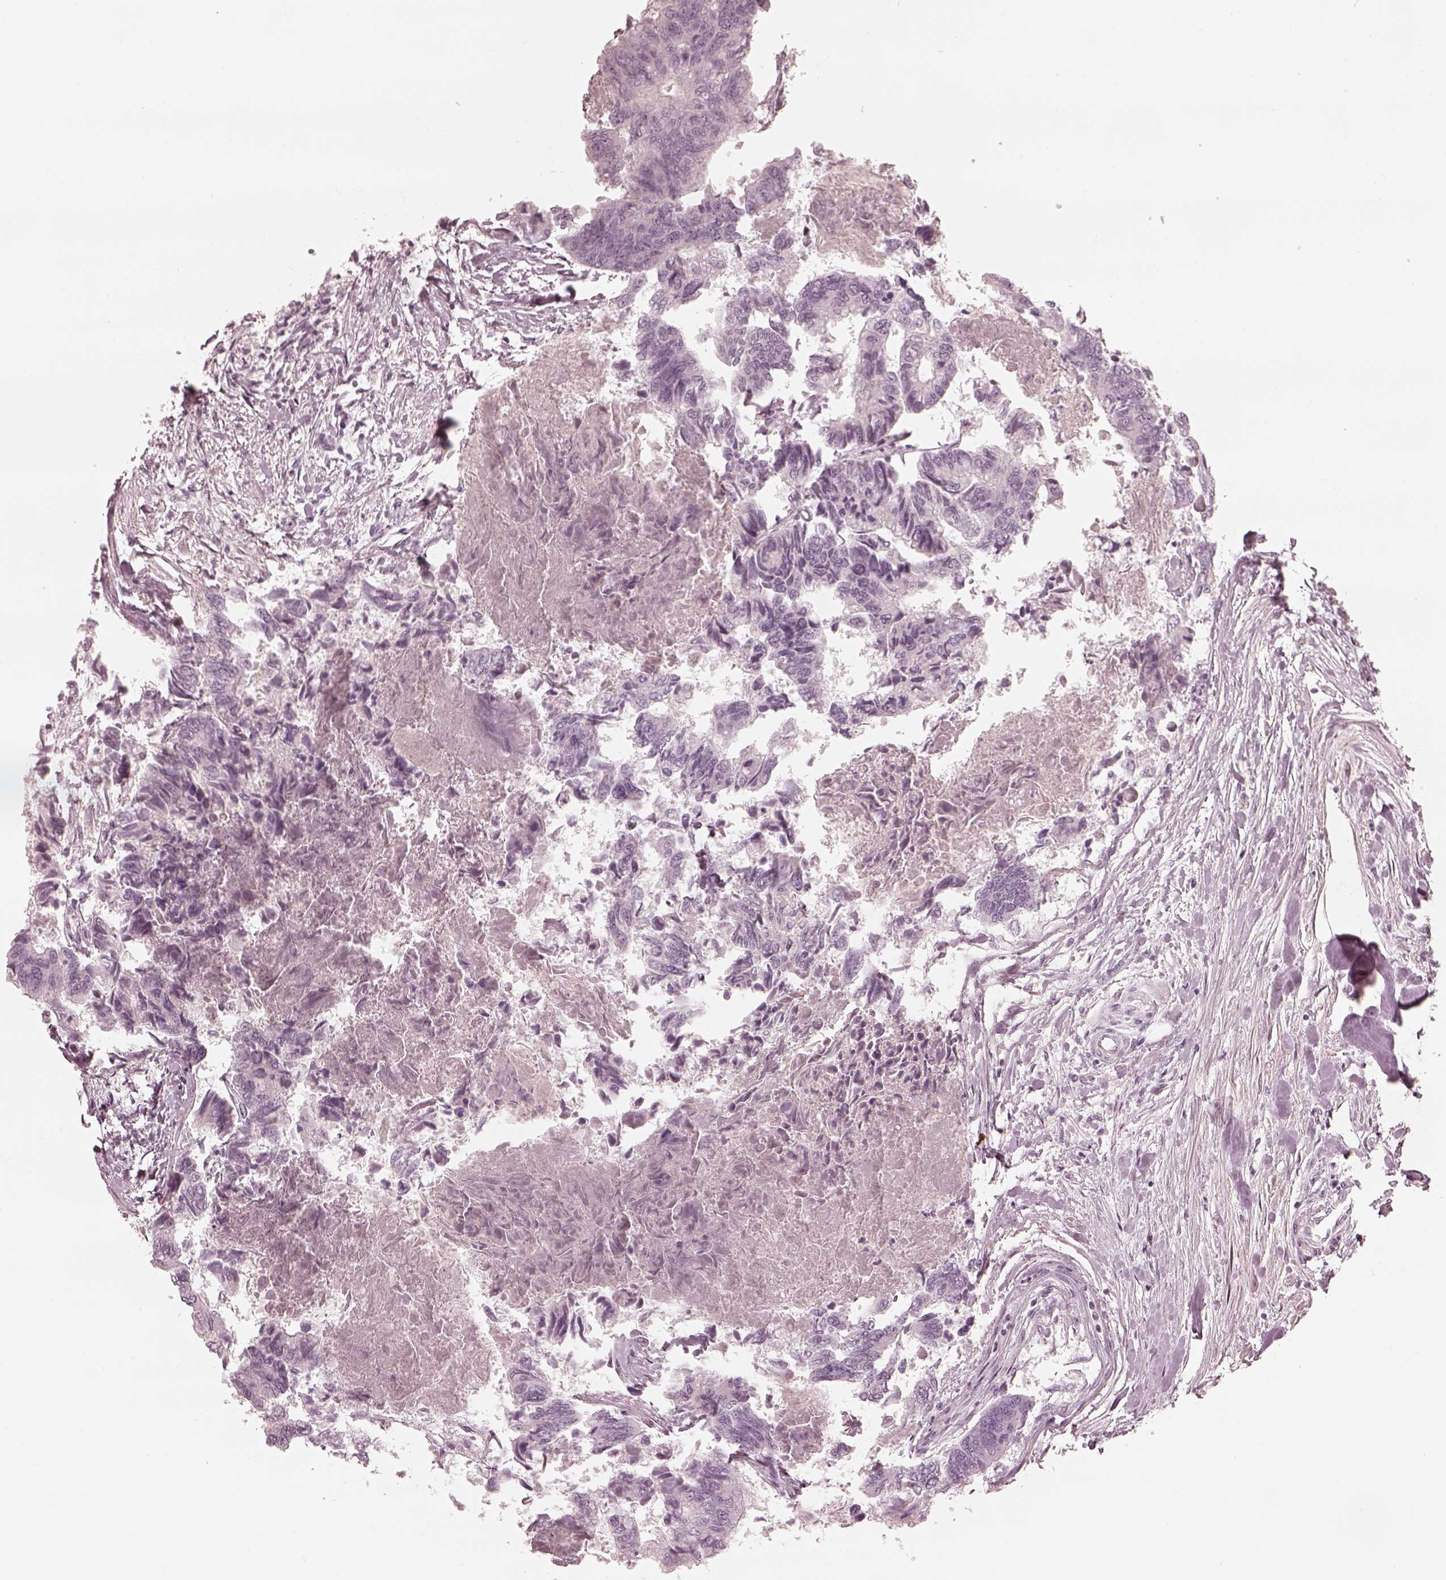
{"staining": {"intensity": "negative", "quantity": "none", "location": "none"}, "tissue": "colorectal cancer", "cell_type": "Tumor cells", "image_type": "cancer", "snomed": [{"axis": "morphology", "description": "Adenocarcinoma, NOS"}, {"axis": "topography", "description": "Colon"}], "caption": "This is a micrograph of immunohistochemistry (IHC) staining of adenocarcinoma (colorectal), which shows no expression in tumor cells.", "gene": "ADRB3", "patient": {"sex": "female", "age": 65}}